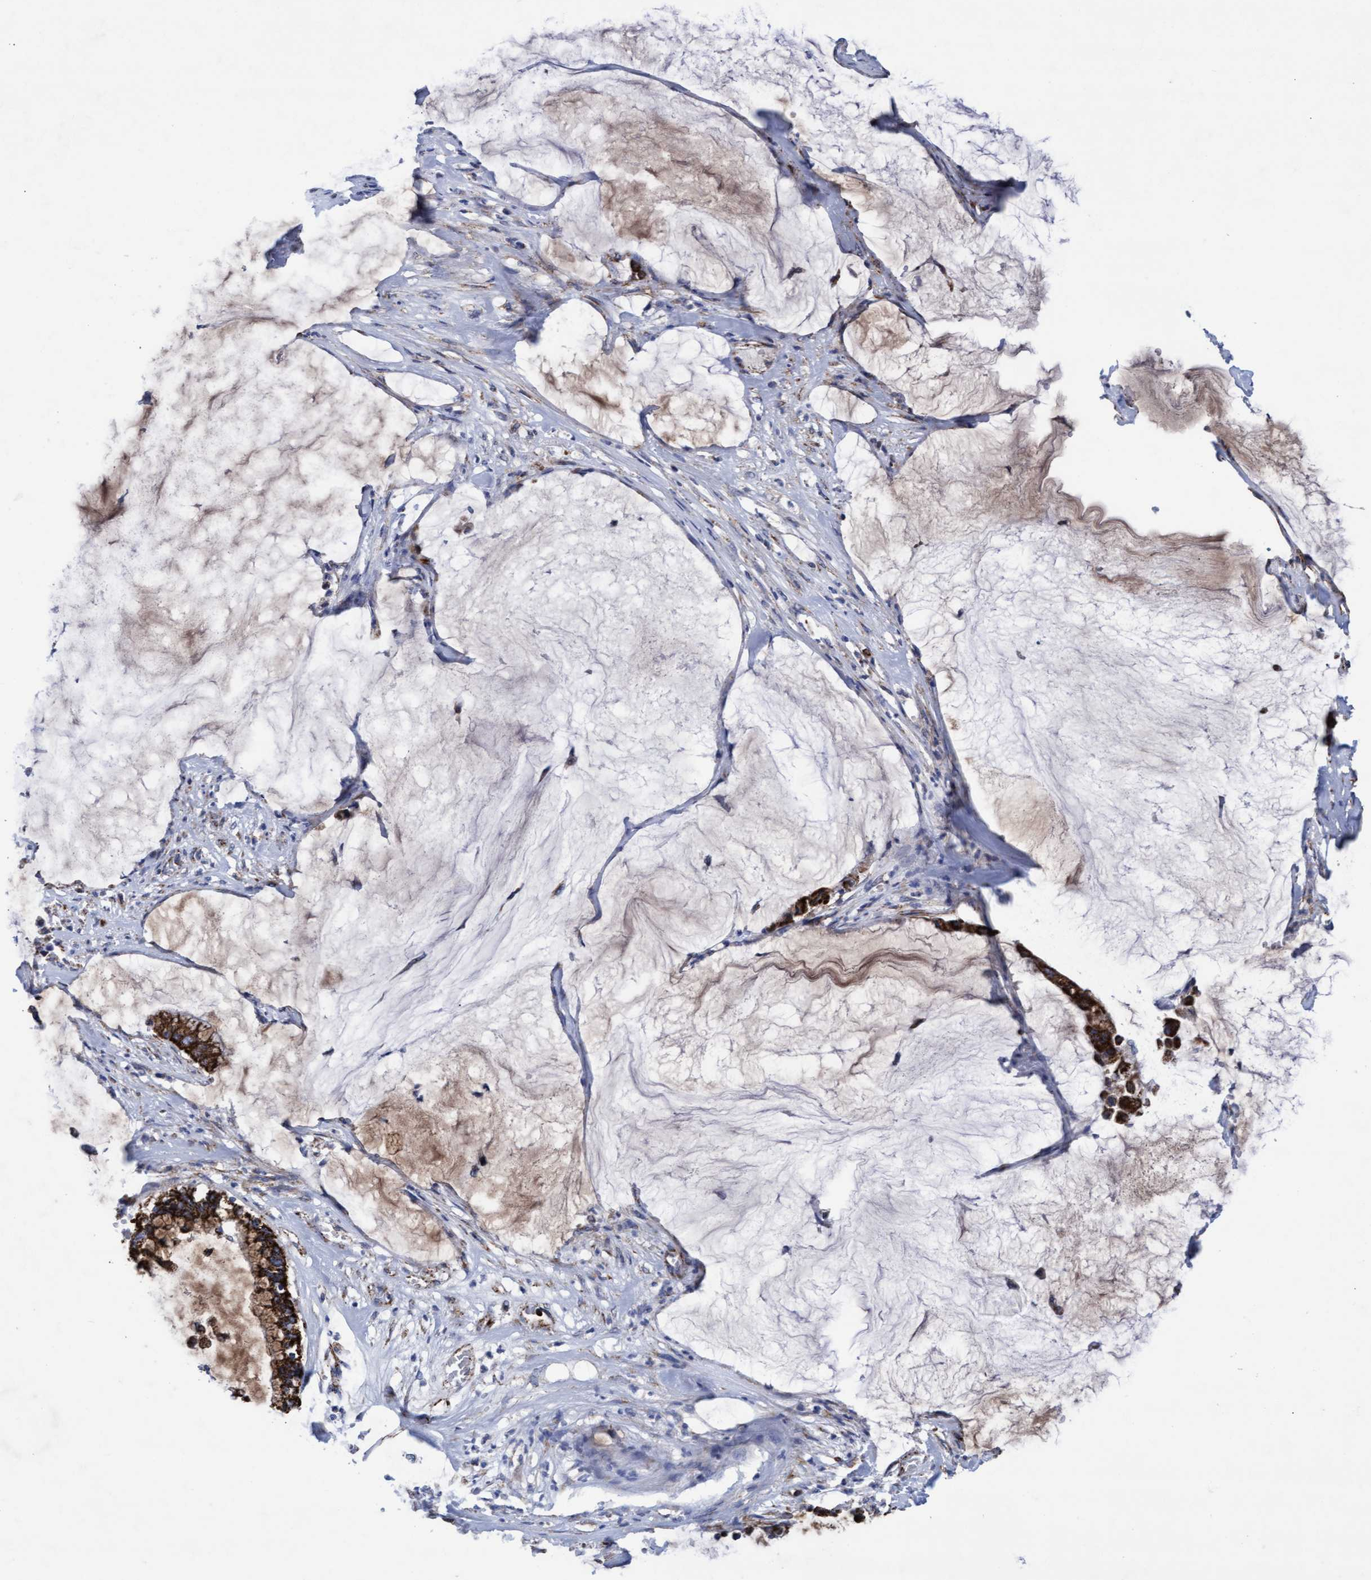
{"staining": {"intensity": "strong", "quantity": ">75%", "location": "cytoplasmic/membranous"}, "tissue": "pancreatic cancer", "cell_type": "Tumor cells", "image_type": "cancer", "snomed": [{"axis": "morphology", "description": "Adenocarcinoma, NOS"}, {"axis": "topography", "description": "Pancreas"}], "caption": "Human adenocarcinoma (pancreatic) stained with a brown dye demonstrates strong cytoplasmic/membranous positive expression in about >75% of tumor cells.", "gene": "MRPL38", "patient": {"sex": "male", "age": 41}}